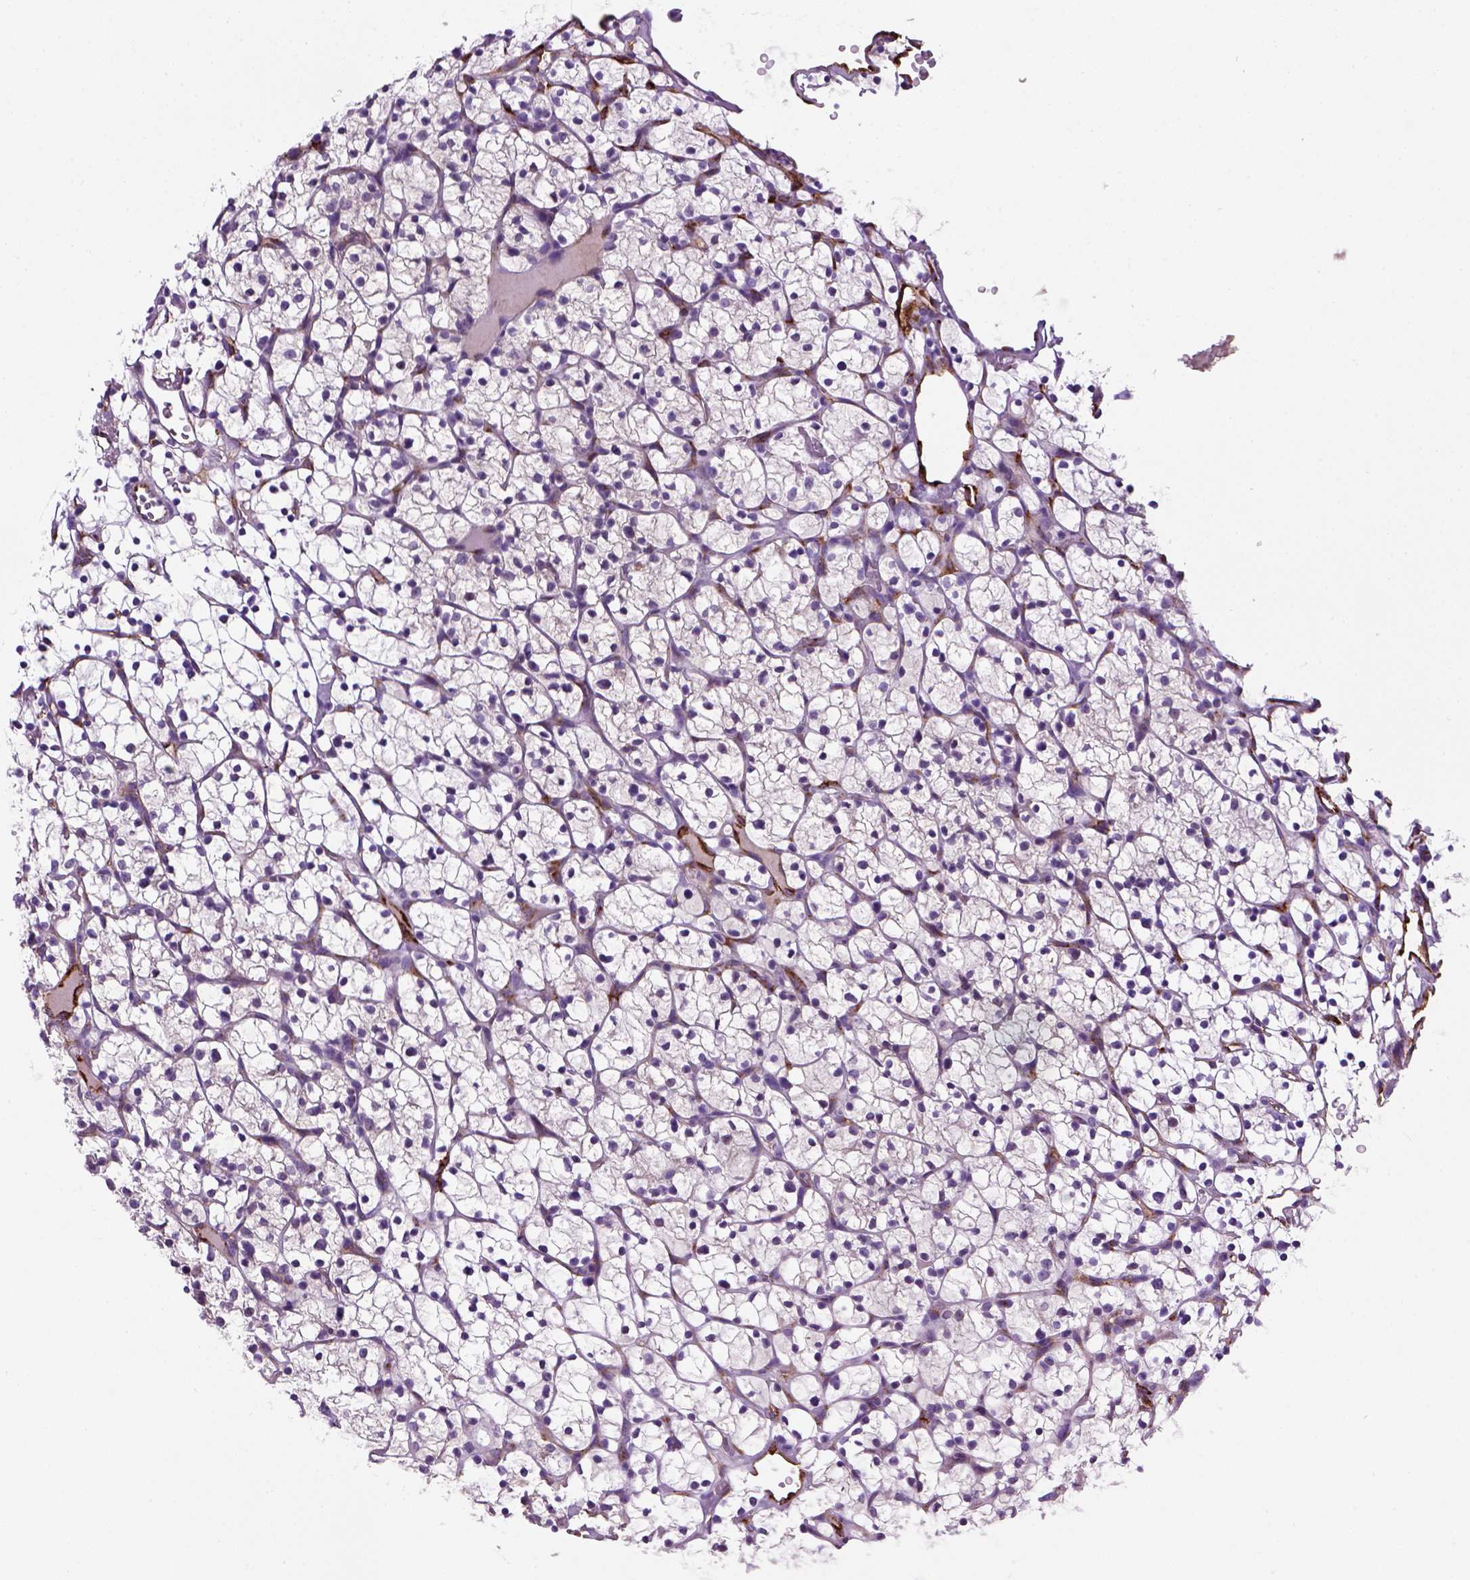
{"staining": {"intensity": "negative", "quantity": "none", "location": "none"}, "tissue": "renal cancer", "cell_type": "Tumor cells", "image_type": "cancer", "snomed": [{"axis": "morphology", "description": "Adenocarcinoma, NOS"}, {"axis": "topography", "description": "Kidney"}], "caption": "This is an immunohistochemistry (IHC) image of adenocarcinoma (renal). There is no staining in tumor cells.", "gene": "VWF", "patient": {"sex": "female", "age": 64}}